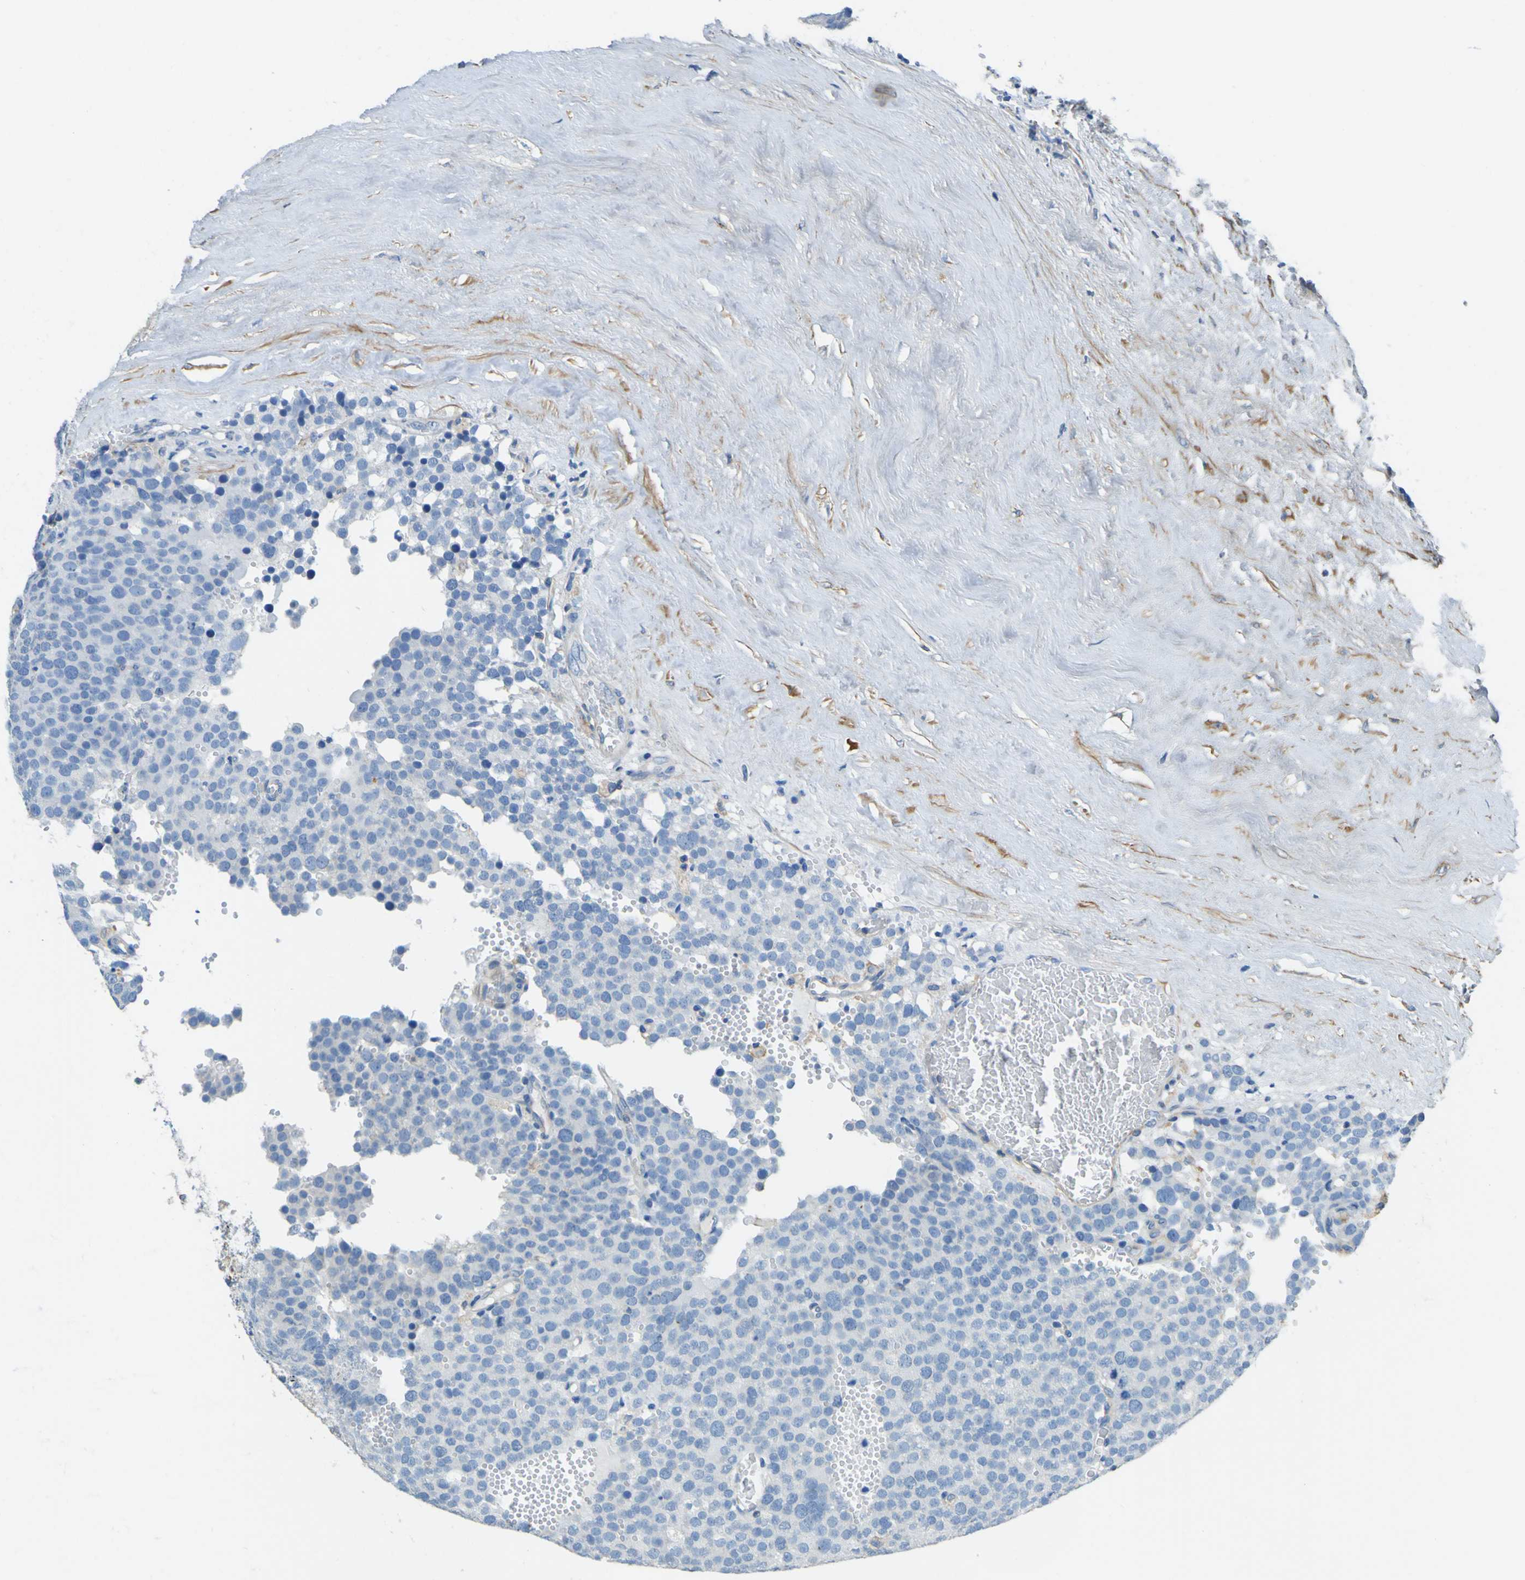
{"staining": {"intensity": "negative", "quantity": "none", "location": "none"}, "tissue": "testis cancer", "cell_type": "Tumor cells", "image_type": "cancer", "snomed": [{"axis": "morphology", "description": "Normal tissue, NOS"}, {"axis": "morphology", "description": "Seminoma, NOS"}, {"axis": "topography", "description": "Testis"}], "caption": "Protein analysis of testis cancer (seminoma) displays no significant expression in tumor cells. (Stains: DAB (3,3'-diaminobenzidine) immunohistochemistry (IHC) with hematoxylin counter stain, Microscopy: brightfield microscopy at high magnification).", "gene": "OGN", "patient": {"sex": "male", "age": 71}}